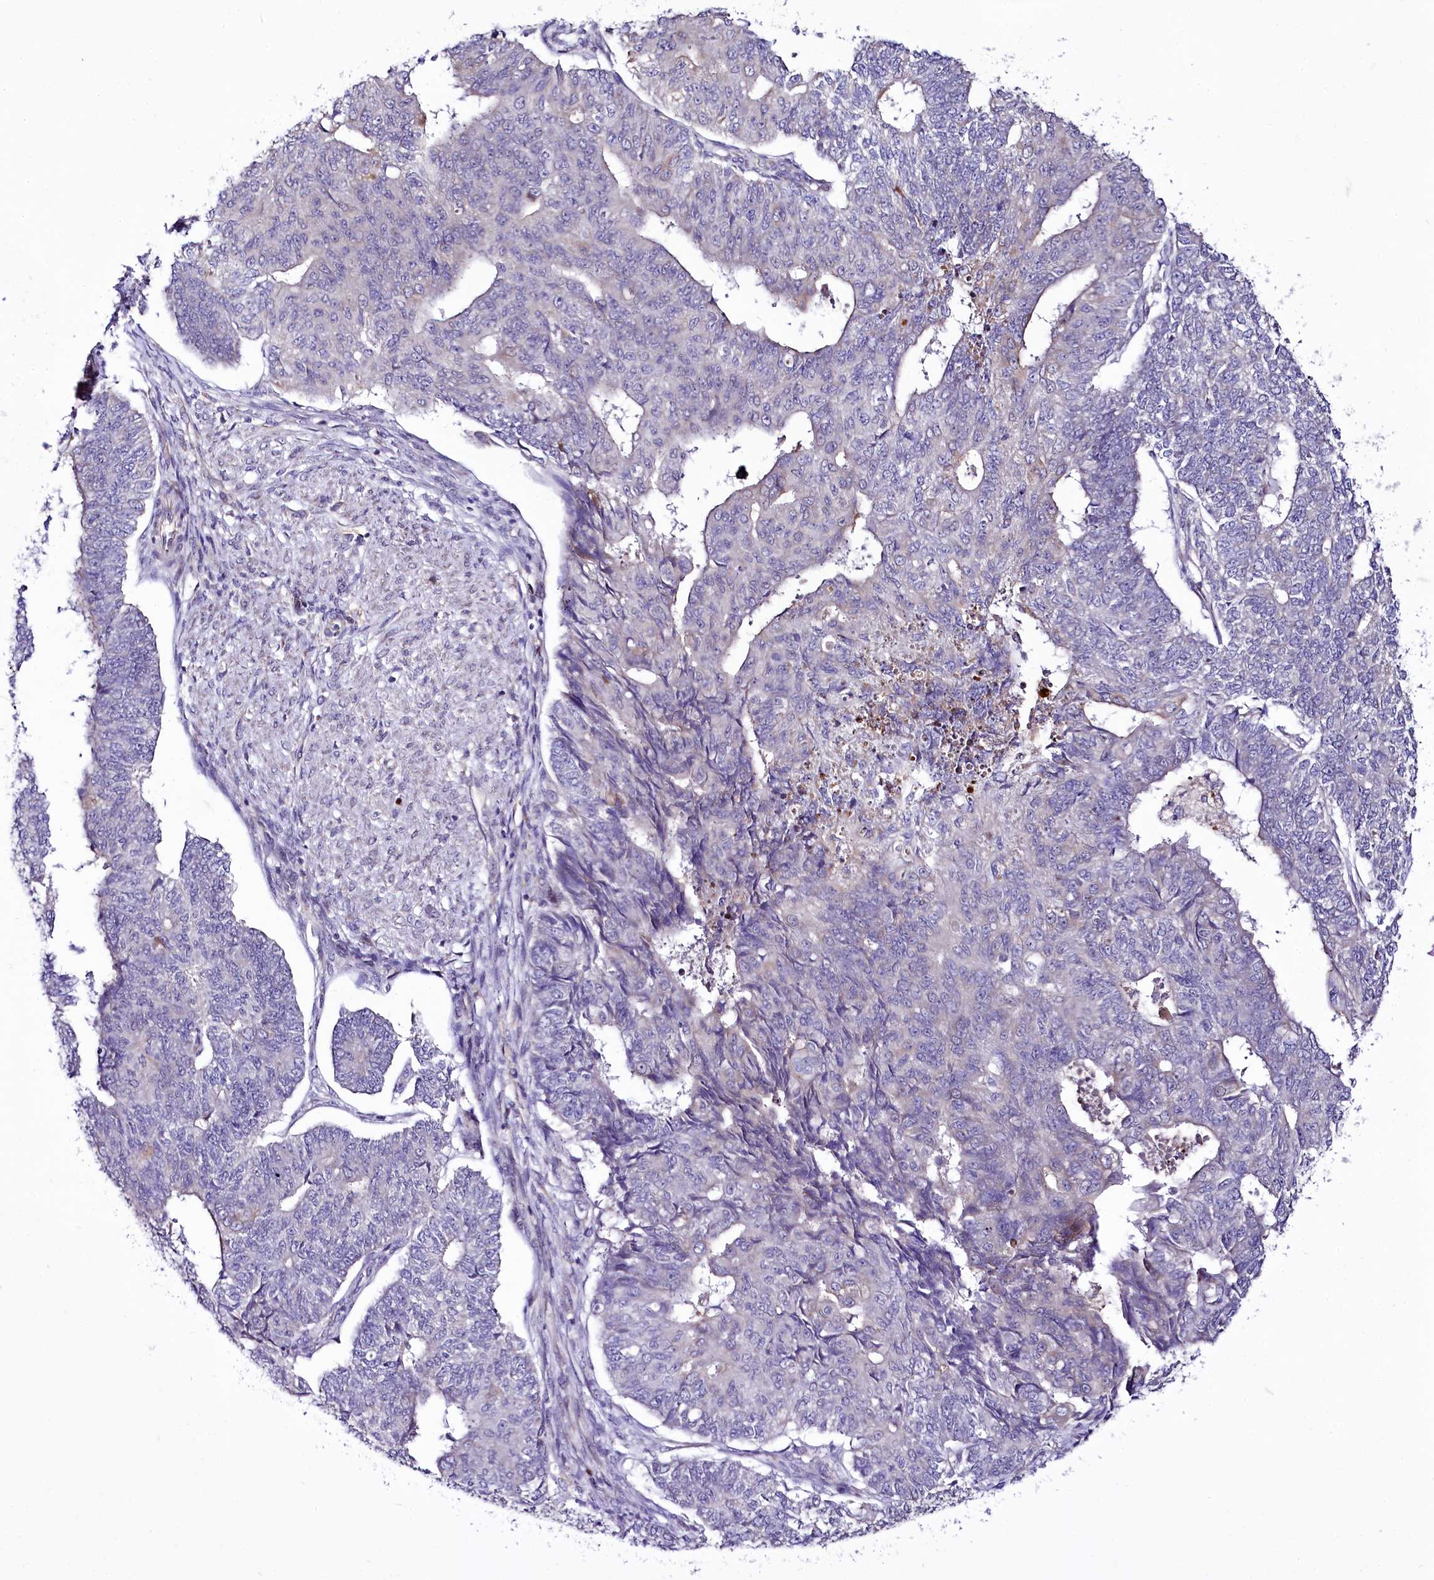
{"staining": {"intensity": "negative", "quantity": "none", "location": "none"}, "tissue": "endometrial cancer", "cell_type": "Tumor cells", "image_type": "cancer", "snomed": [{"axis": "morphology", "description": "Adenocarcinoma, NOS"}, {"axis": "topography", "description": "Endometrium"}], "caption": "This is an immunohistochemistry histopathology image of endometrial cancer (adenocarcinoma). There is no staining in tumor cells.", "gene": "ZC3H12C", "patient": {"sex": "female", "age": 32}}